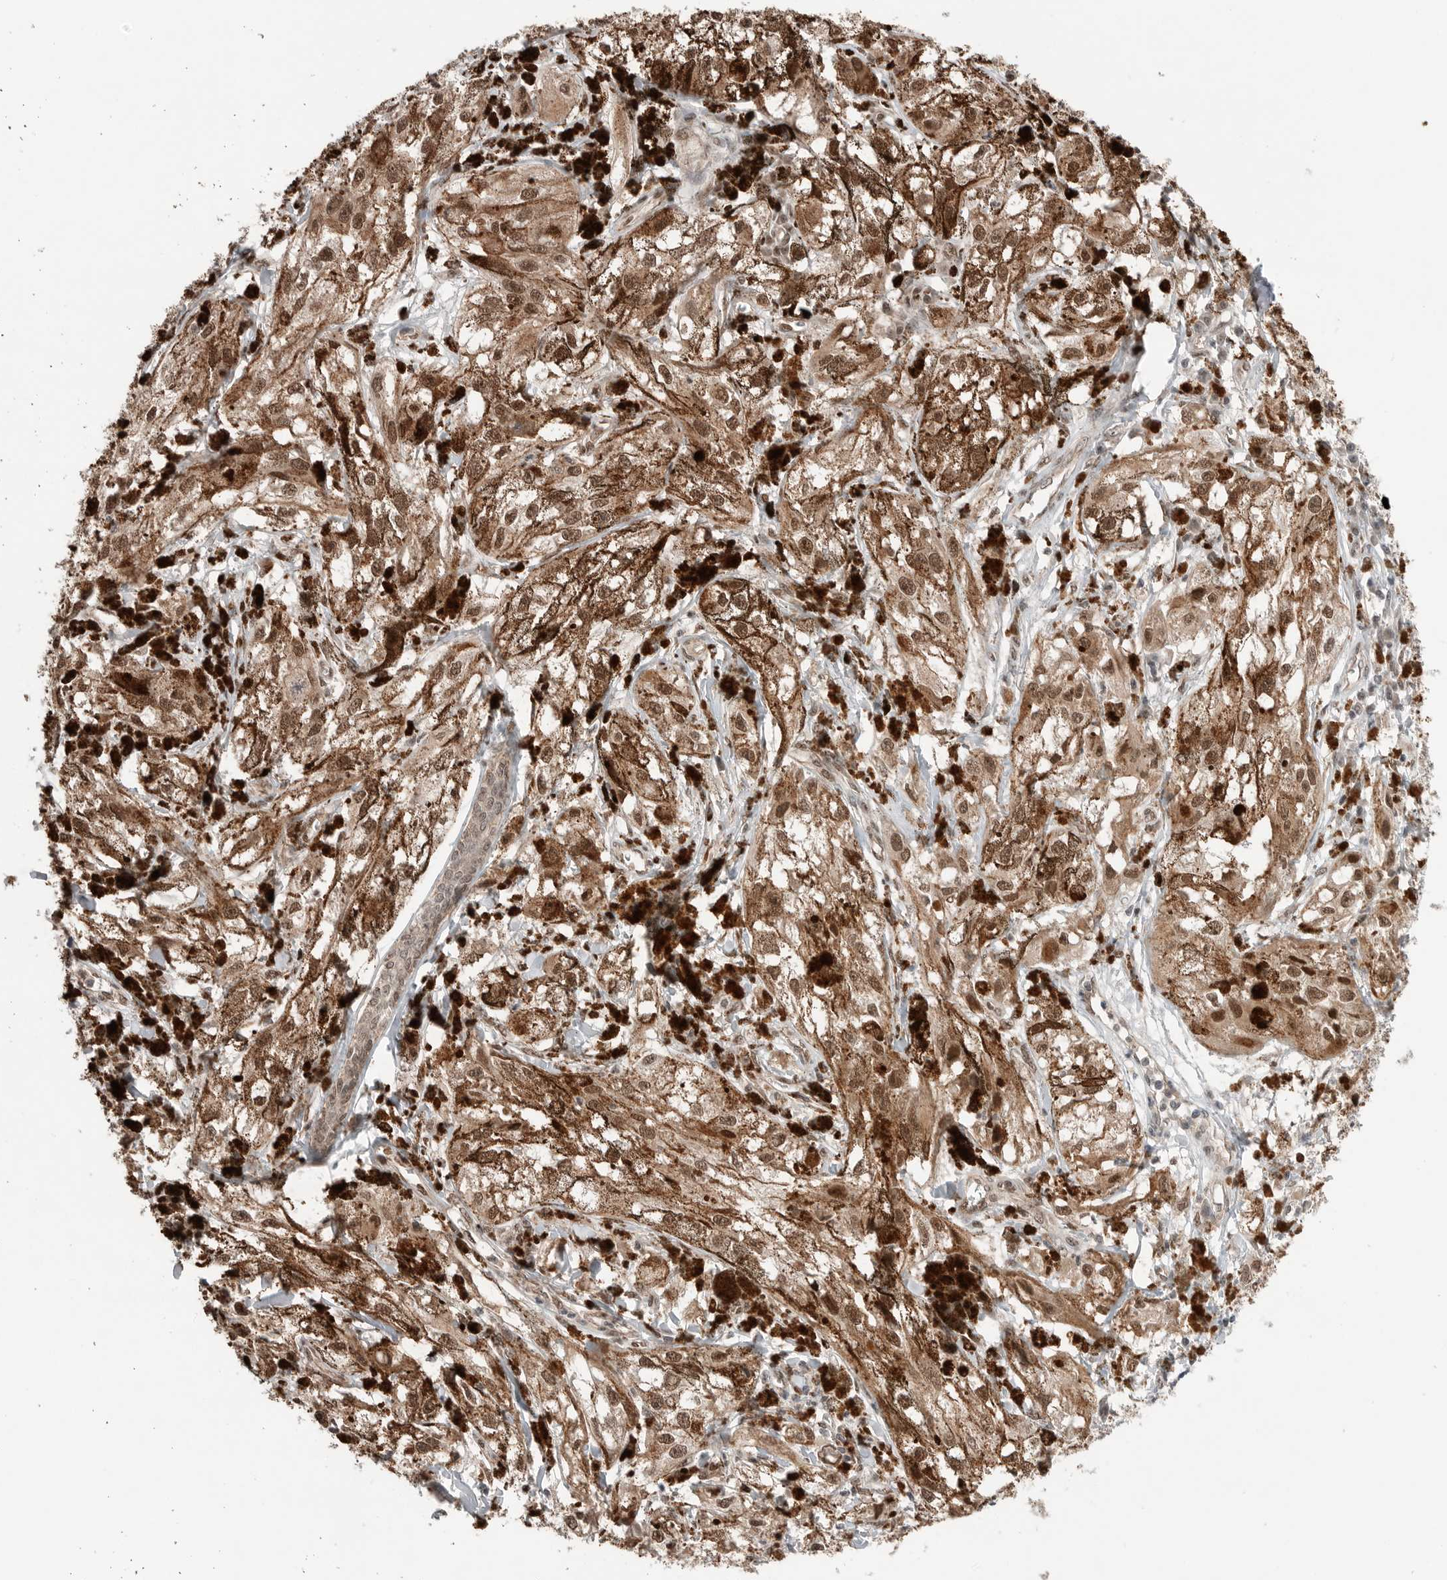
{"staining": {"intensity": "moderate", "quantity": ">75%", "location": "cytoplasmic/membranous,nuclear"}, "tissue": "melanoma", "cell_type": "Tumor cells", "image_type": "cancer", "snomed": [{"axis": "morphology", "description": "Malignant melanoma, NOS"}, {"axis": "topography", "description": "Skin"}], "caption": "A brown stain highlights moderate cytoplasmic/membranous and nuclear positivity of a protein in melanoma tumor cells.", "gene": "NTAQ1", "patient": {"sex": "male", "age": 88}}